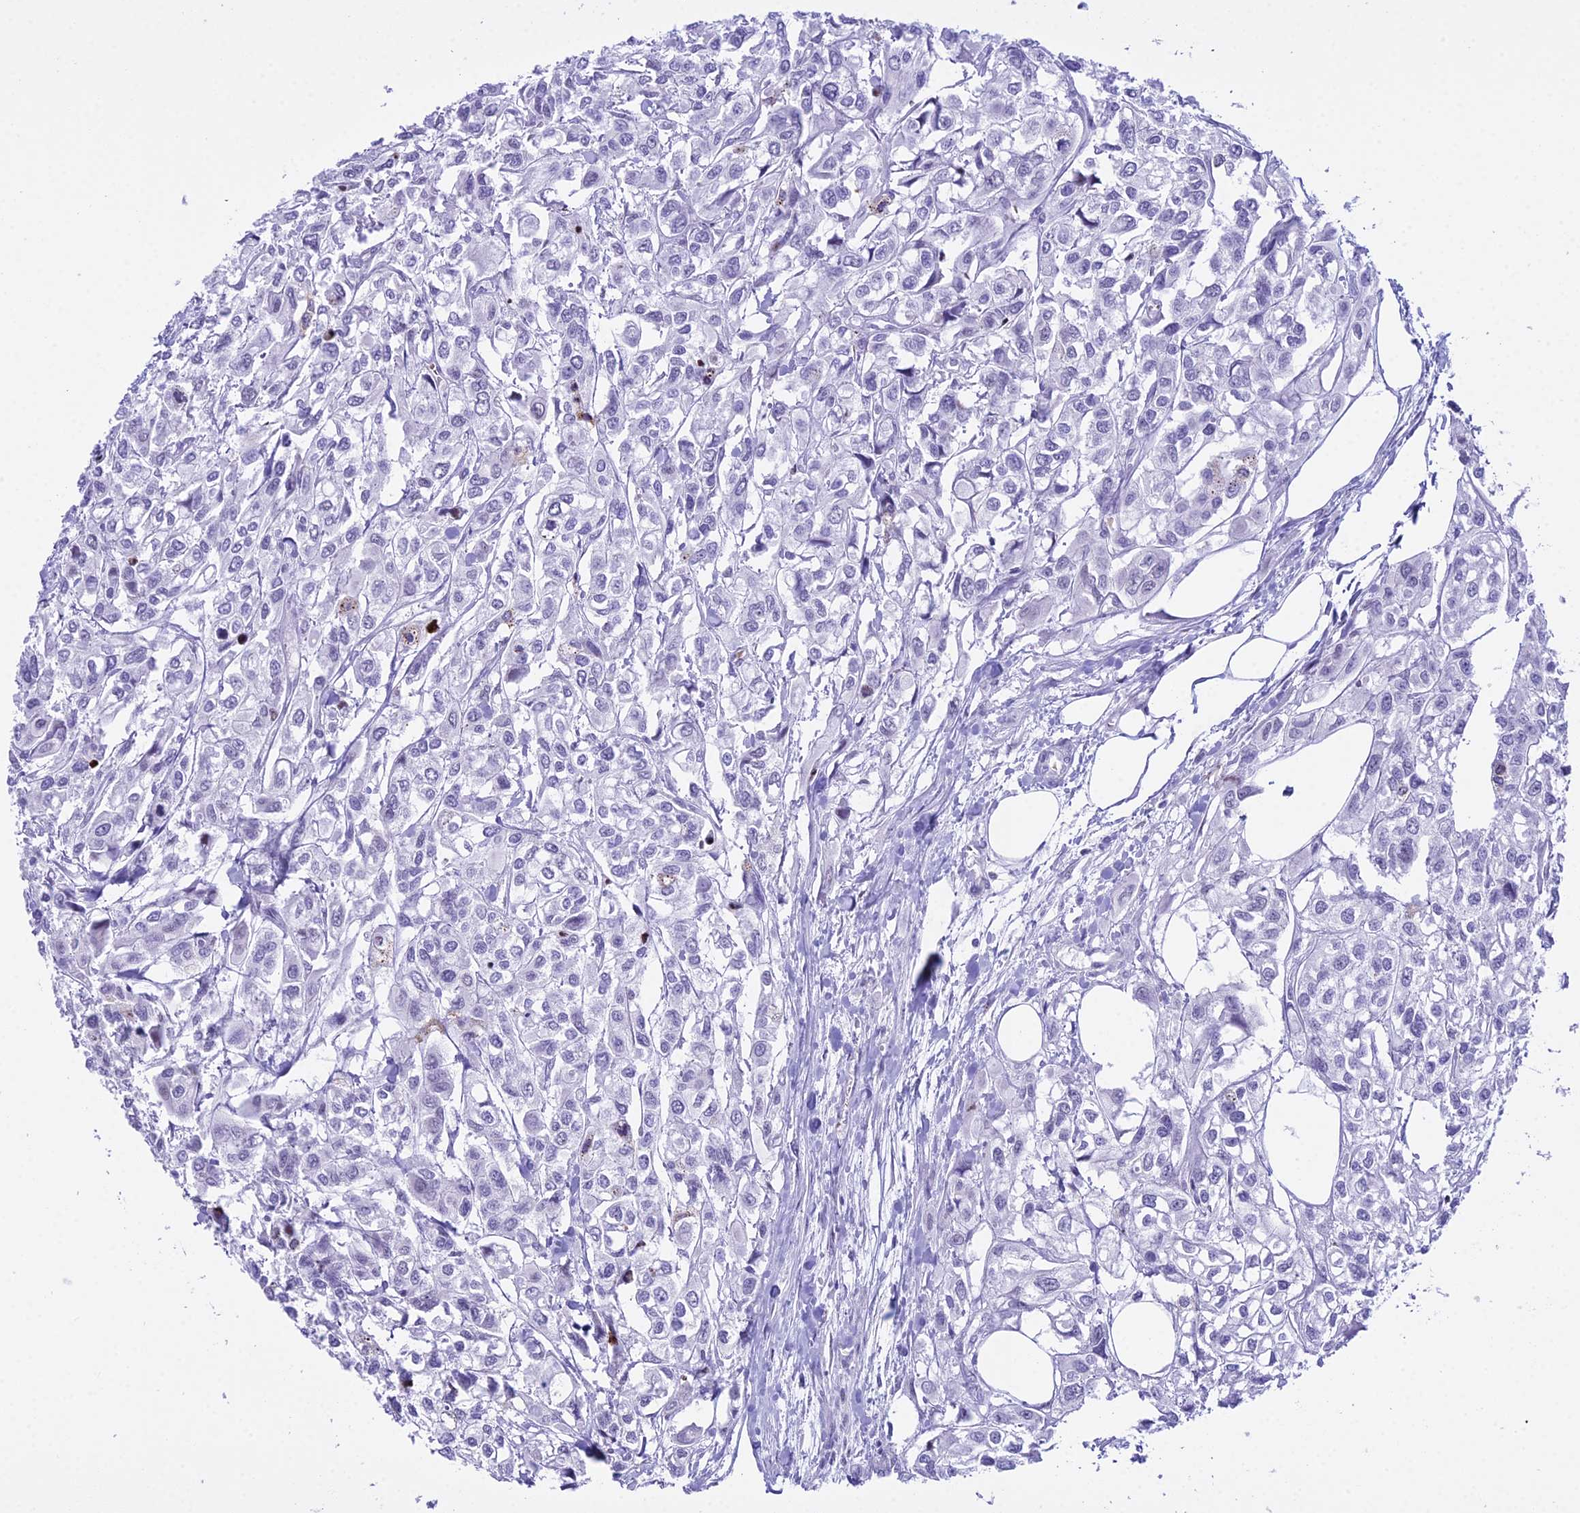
{"staining": {"intensity": "negative", "quantity": "none", "location": "none"}, "tissue": "urothelial cancer", "cell_type": "Tumor cells", "image_type": "cancer", "snomed": [{"axis": "morphology", "description": "Urothelial carcinoma, High grade"}, {"axis": "topography", "description": "Urinary bladder"}], "caption": "The micrograph displays no significant positivity in tumor cells of high-grade urothelial carcinoma.", "gene": "RNPS1", "patient": {"sex": "male", "age": 67}}